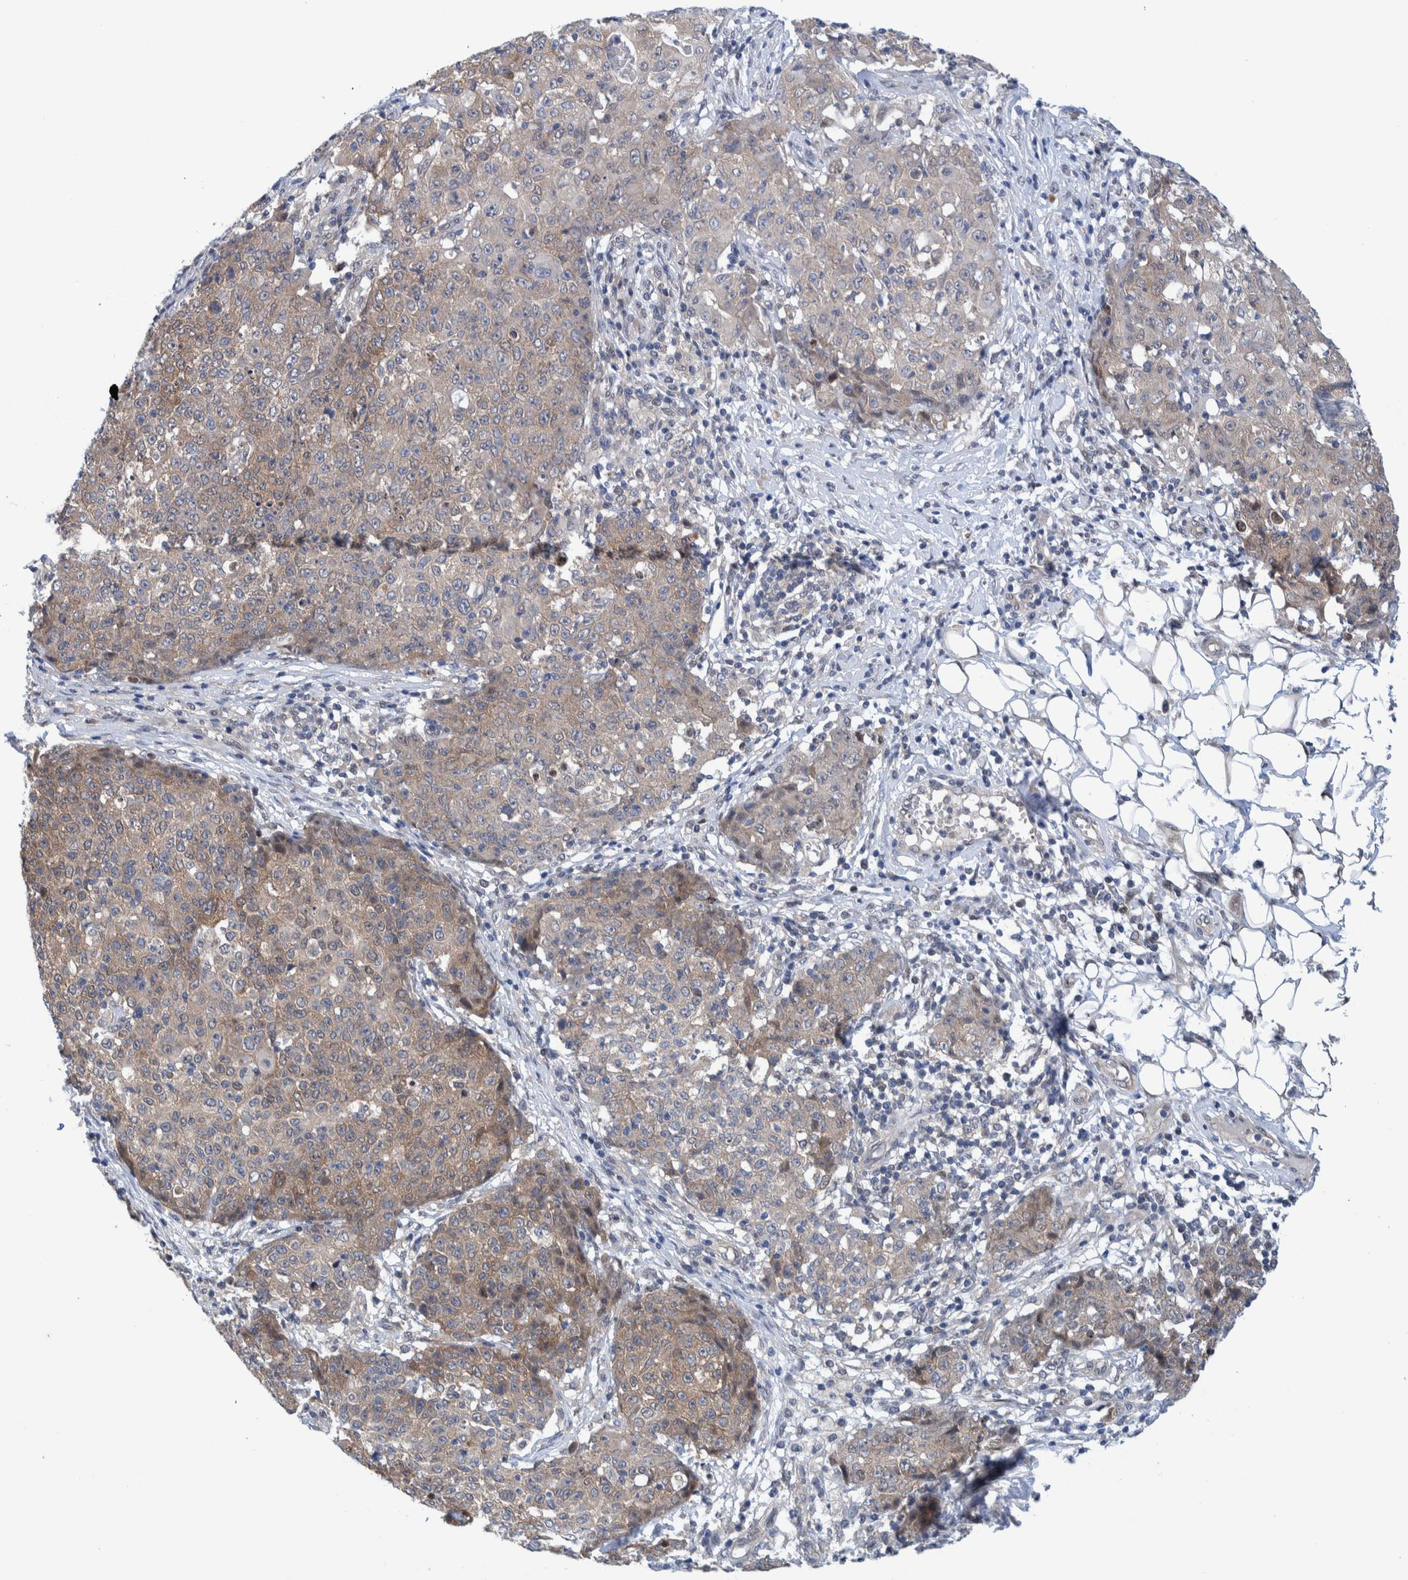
{"staining": {"intensity": "weak", "quantity": "<25%", "location": "cytoplasmic/membranous"}, "tissue": "ovarian cancer", "cell_type": "Tumor cells", "image_type": "cancer", "snomed": [{"axis": "morphology", "description": "Carcinoma, endometroid"}, {"axis": "topography", "description": "Ovary"}], "caption": "IHC of endometroid carcinoma (ovarian) demonstrates no positivity in tumor cells.", "gene": "PFAS", "patient": {"sex": "female", "age": 42}}